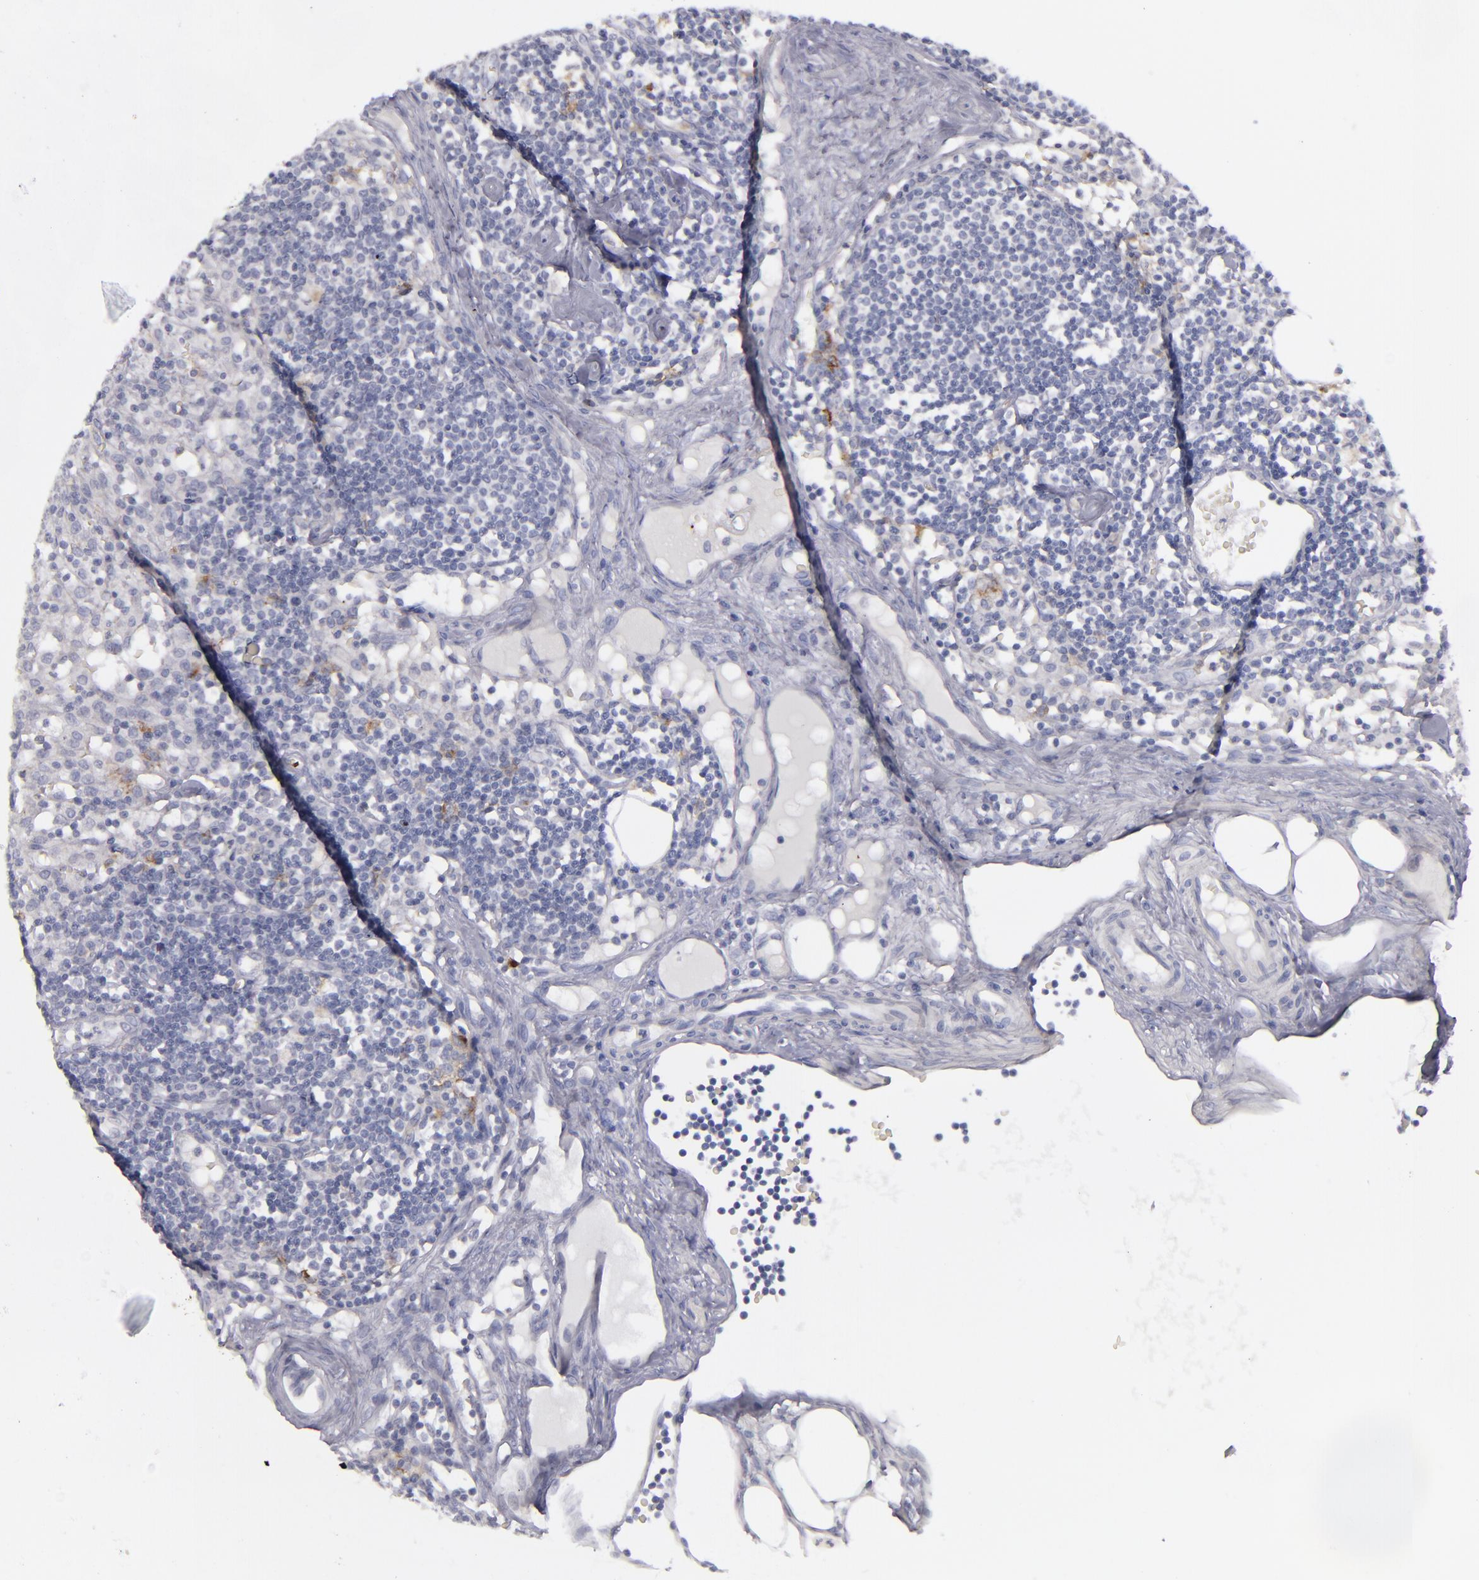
{"staining": {"intensity": "negative", "quantity": "none", "location": "none"}, "tissue": "lymph node", "cell_type": "Non-germinal center cells", "image_type": "normal", "snomed": [{"axis": "morphology", "description": "Normal tissue, NOS"}, {"axis": "topography", "description": "Lymph node"}], "caption": "Lymph node was stained to show a protein in brown. There is no significant staining in non-germinal center cells. (DAB immunohistochemistry with hematoxylin counter stain).", "gene": "ANPEP", "patient": {"sex": "female", "age": 42}}